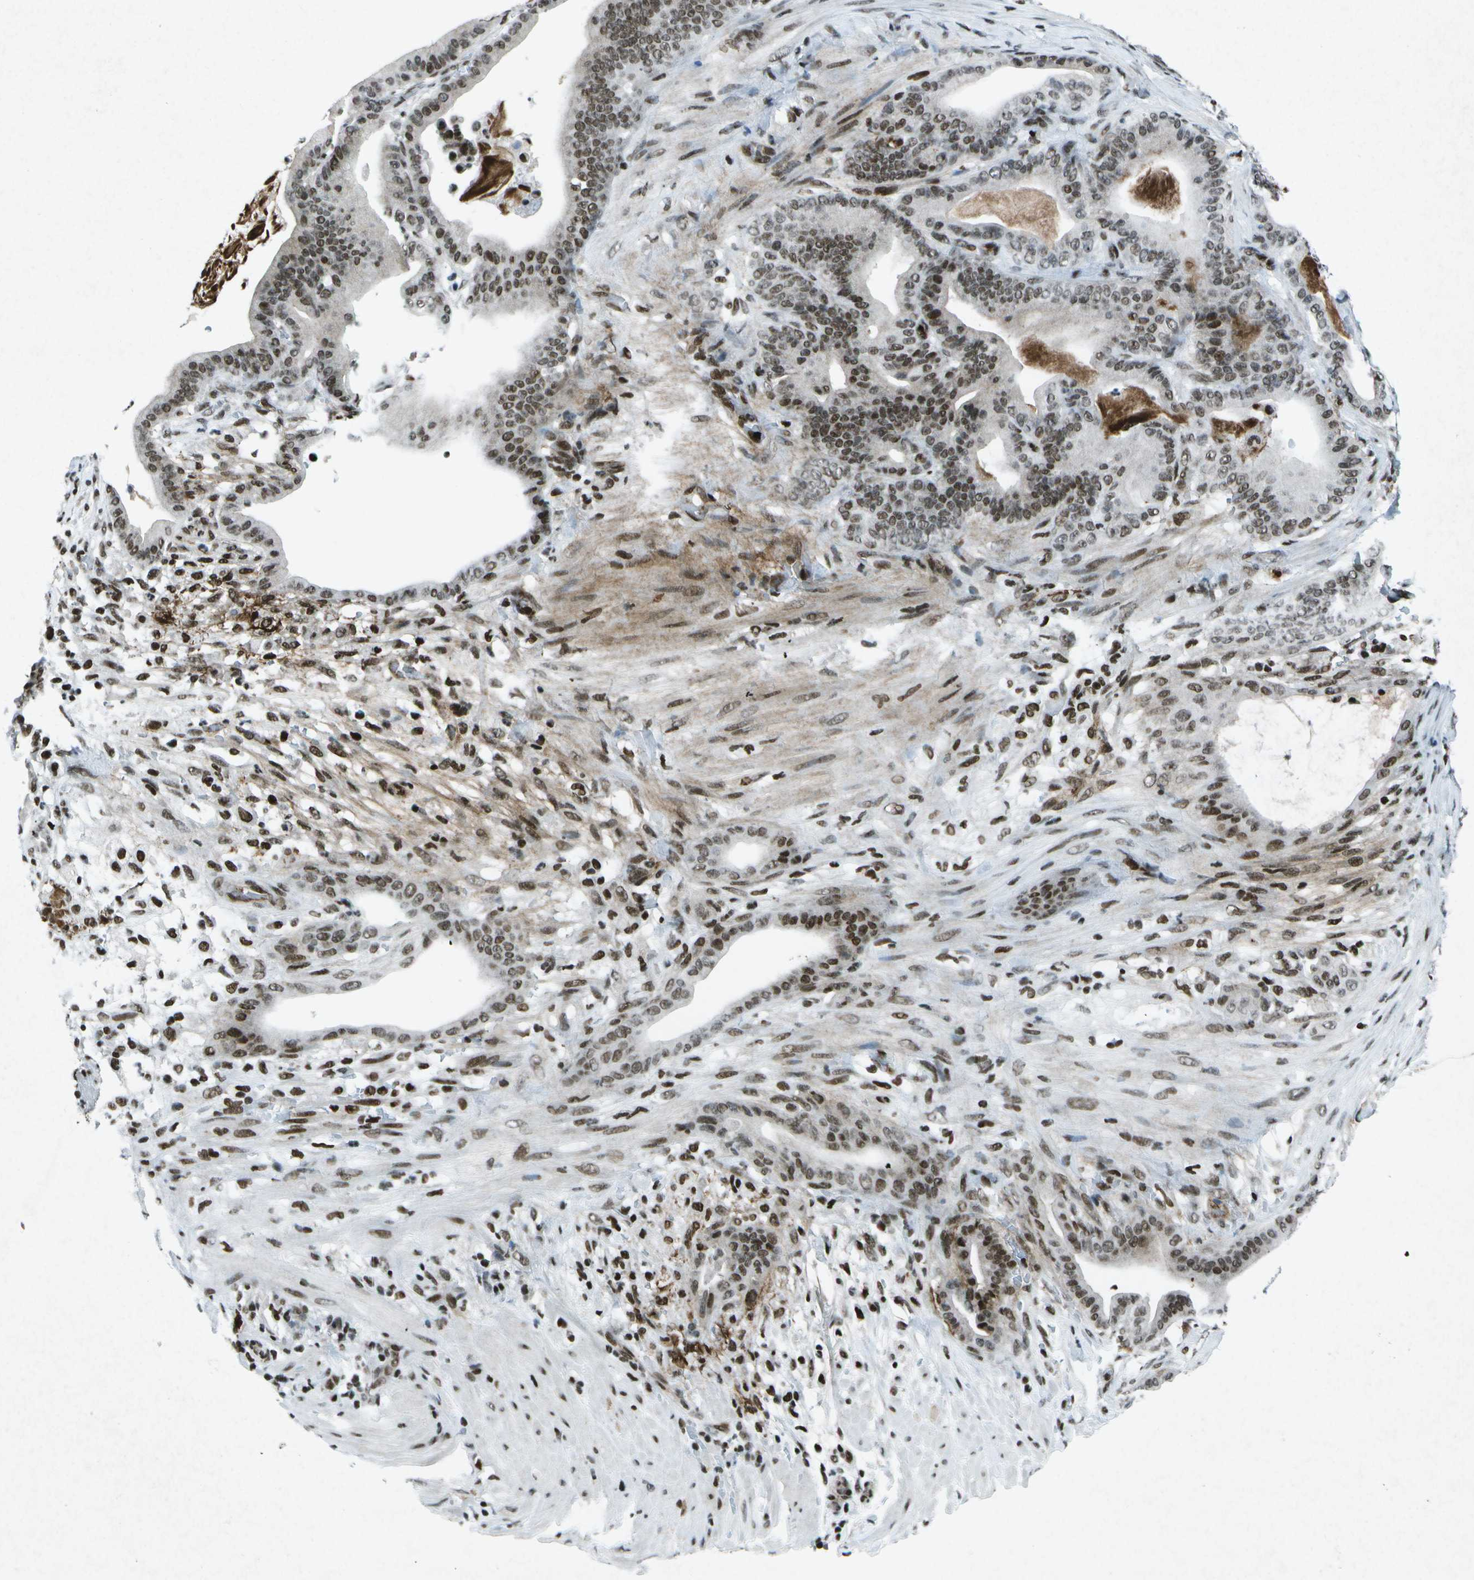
{"staining": {"intensity": "moderate", "quantity": ">75%", "location": "nuclear"}, "tissue": "pancreatic cancer", "cell_type": "Tumor cells", "image_type": "cancer", "snomed": [{"axis": "morphology", "description": "Adenocarcinoma, NOS"}, {"axis": "topography", "description": "Pancreas"}], "caption": "The immunohistochemical stain highlights moderate nuclear positivity in tumor cells of pancreatic adenocarcinoma tissue.", "gene": "MTA2", "patient": {"sex": "male", "age": 63}}